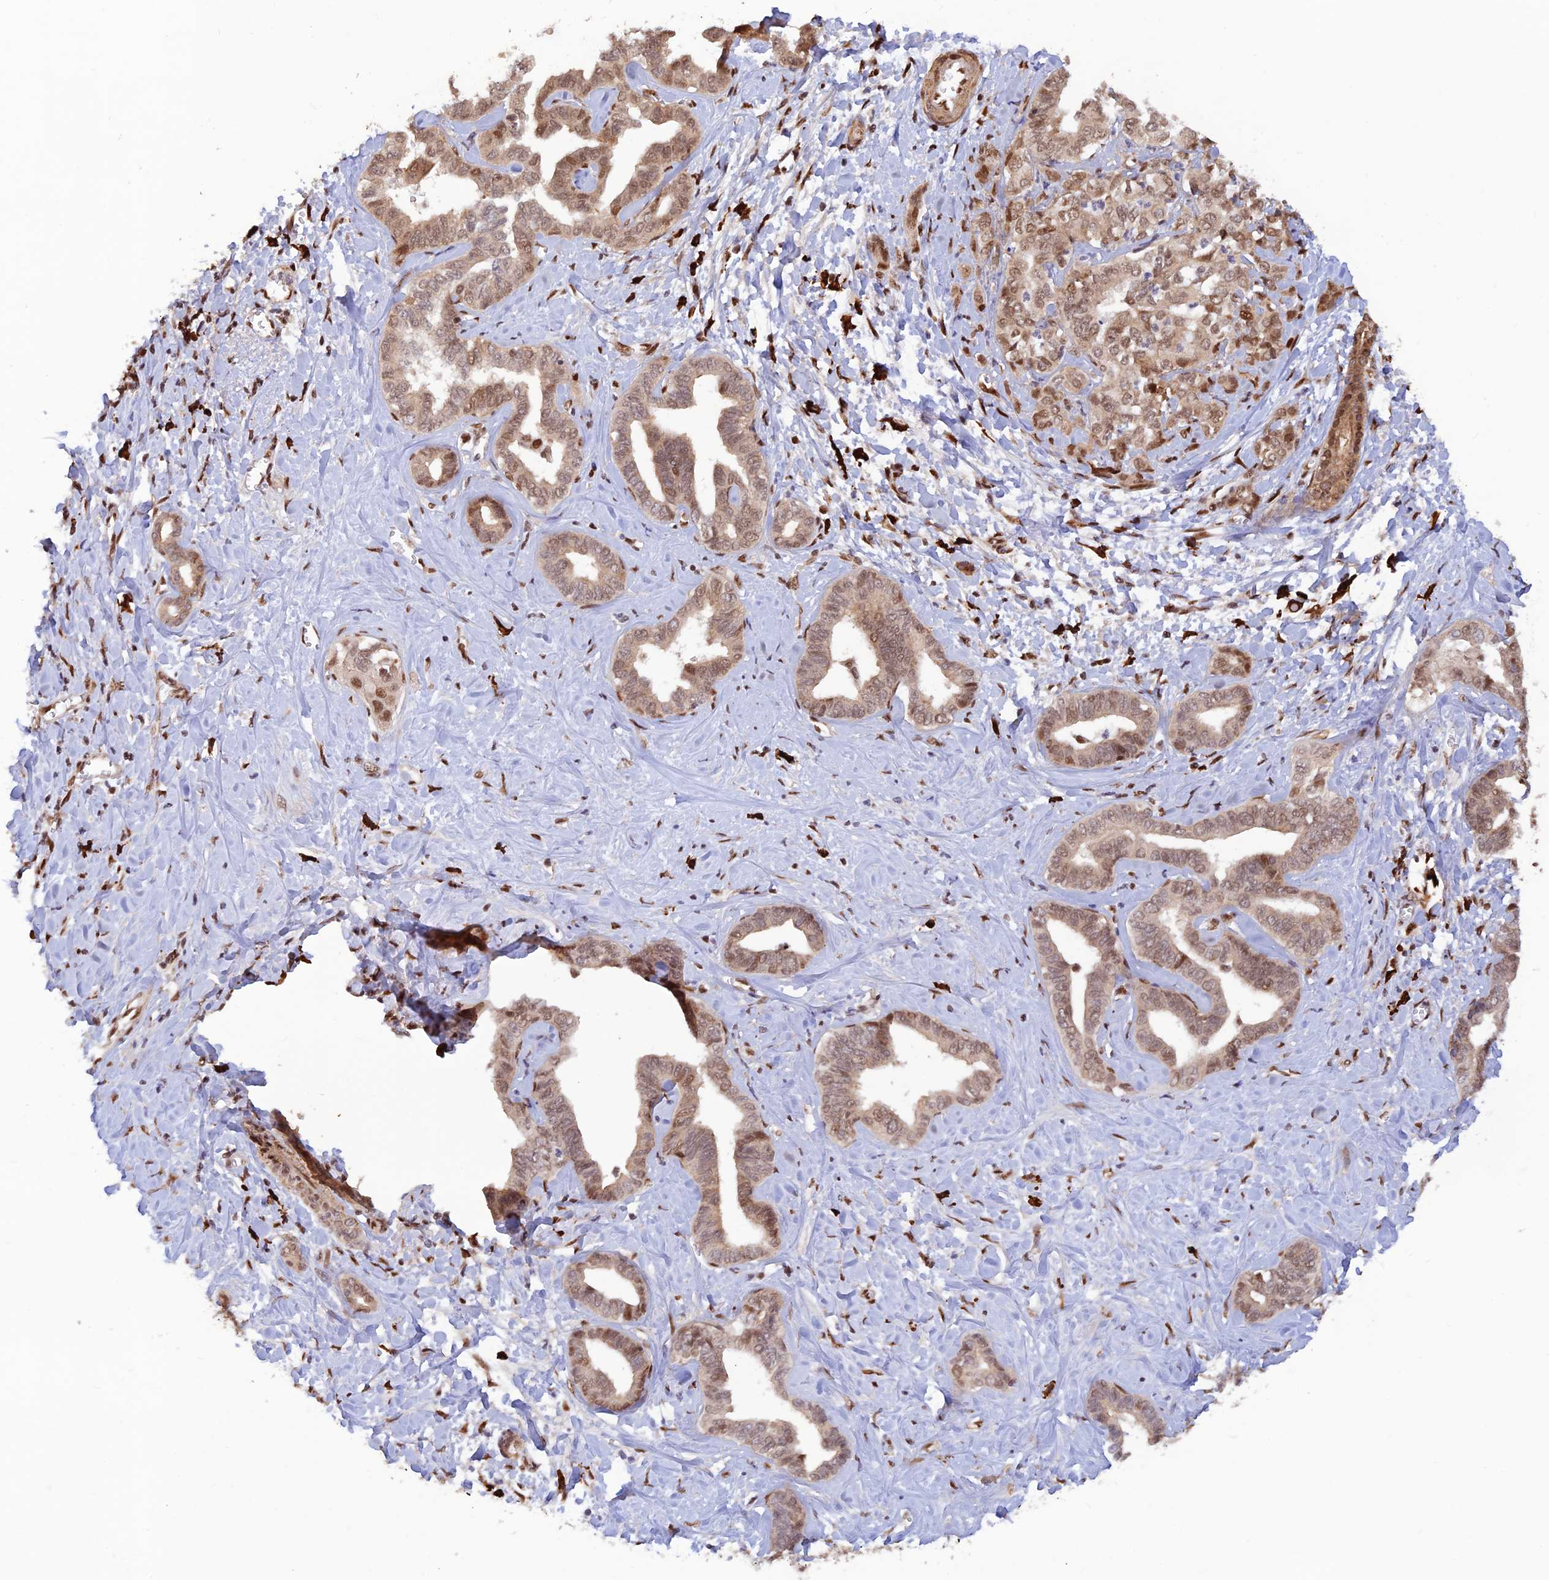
{"staining": {"intensity": "moderate", "quantity": ">75%", "location": "nuclear"}, "tissue": "liver cancer", "cell_type": "Tumor cells", "image_type": "cancer", "snomed": [{"axis": "morphology", "description": "Cholangiocarcinoma"}, {"axis": "topography", "description": "Liver"}], "caption": "Immunohistochemistry micrograph of neoplastic tissue: cholangiocarcinoma (liver) stained using immunohistochemistry (IHC) displays medium levels of moderate protein expression localized specifically in the nuclear of tumor cells, appearing as a nuclear brown color.", "gene": "ZNF565", "patient": {"sex": "female", "age": 77}}